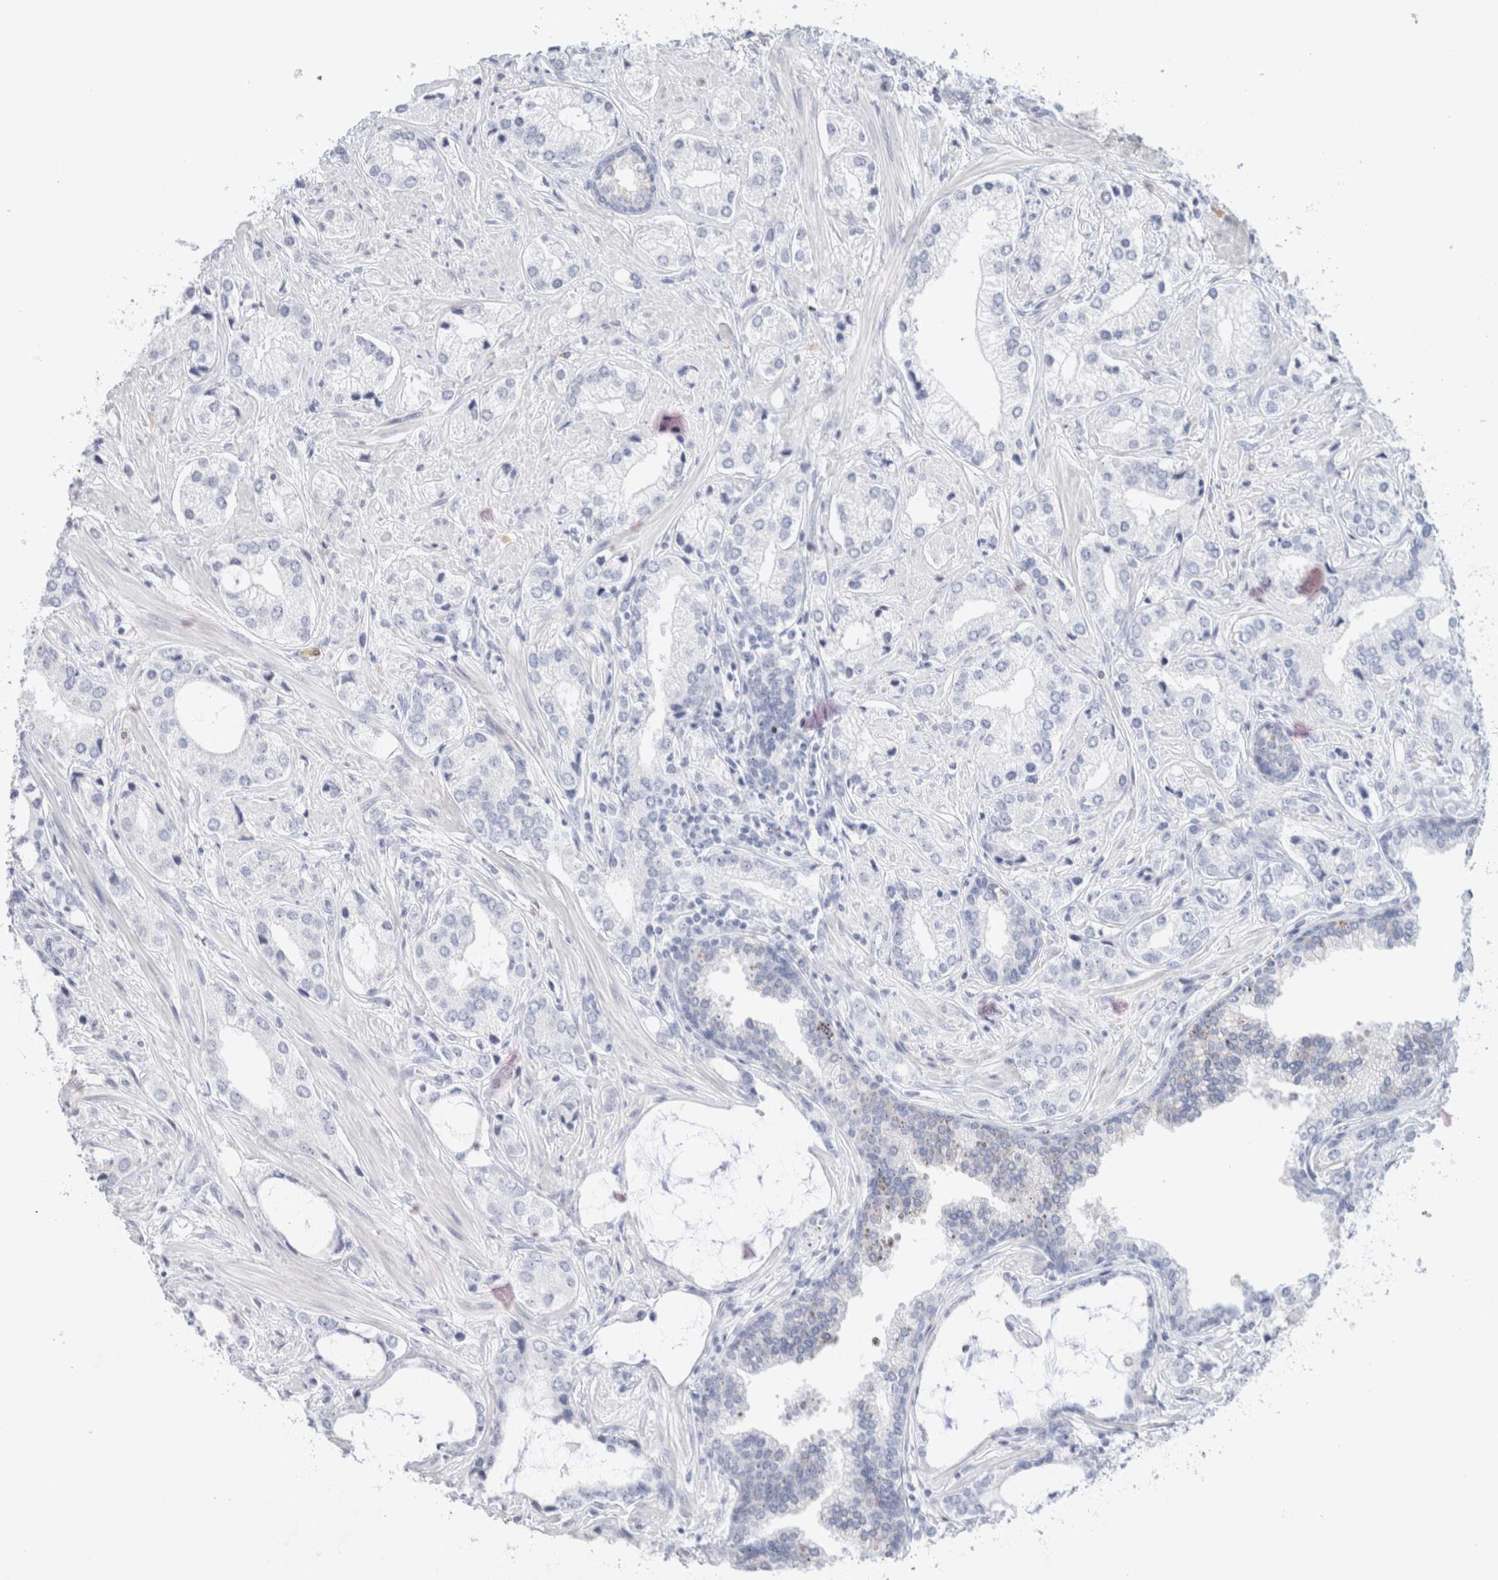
{"staining": {"intensity": "negative", "quantity": "none", "location": "none"}, "tissue": "prostate cancer", "cell_type": "Tumor cells", "image_type": "cancer", "snomed": [{"axis": "morphology", "description": "Adenocarcinoma, High grade"}, {"axis": "topography", "description": "Prostate"}], "caption": "Protein analysis of prostate cancer (high-grade adenocarcinoma) displays no significant expression in tumor cells.", "gene": "ARG1", "patient": {"sex": "male", "age": 66}}